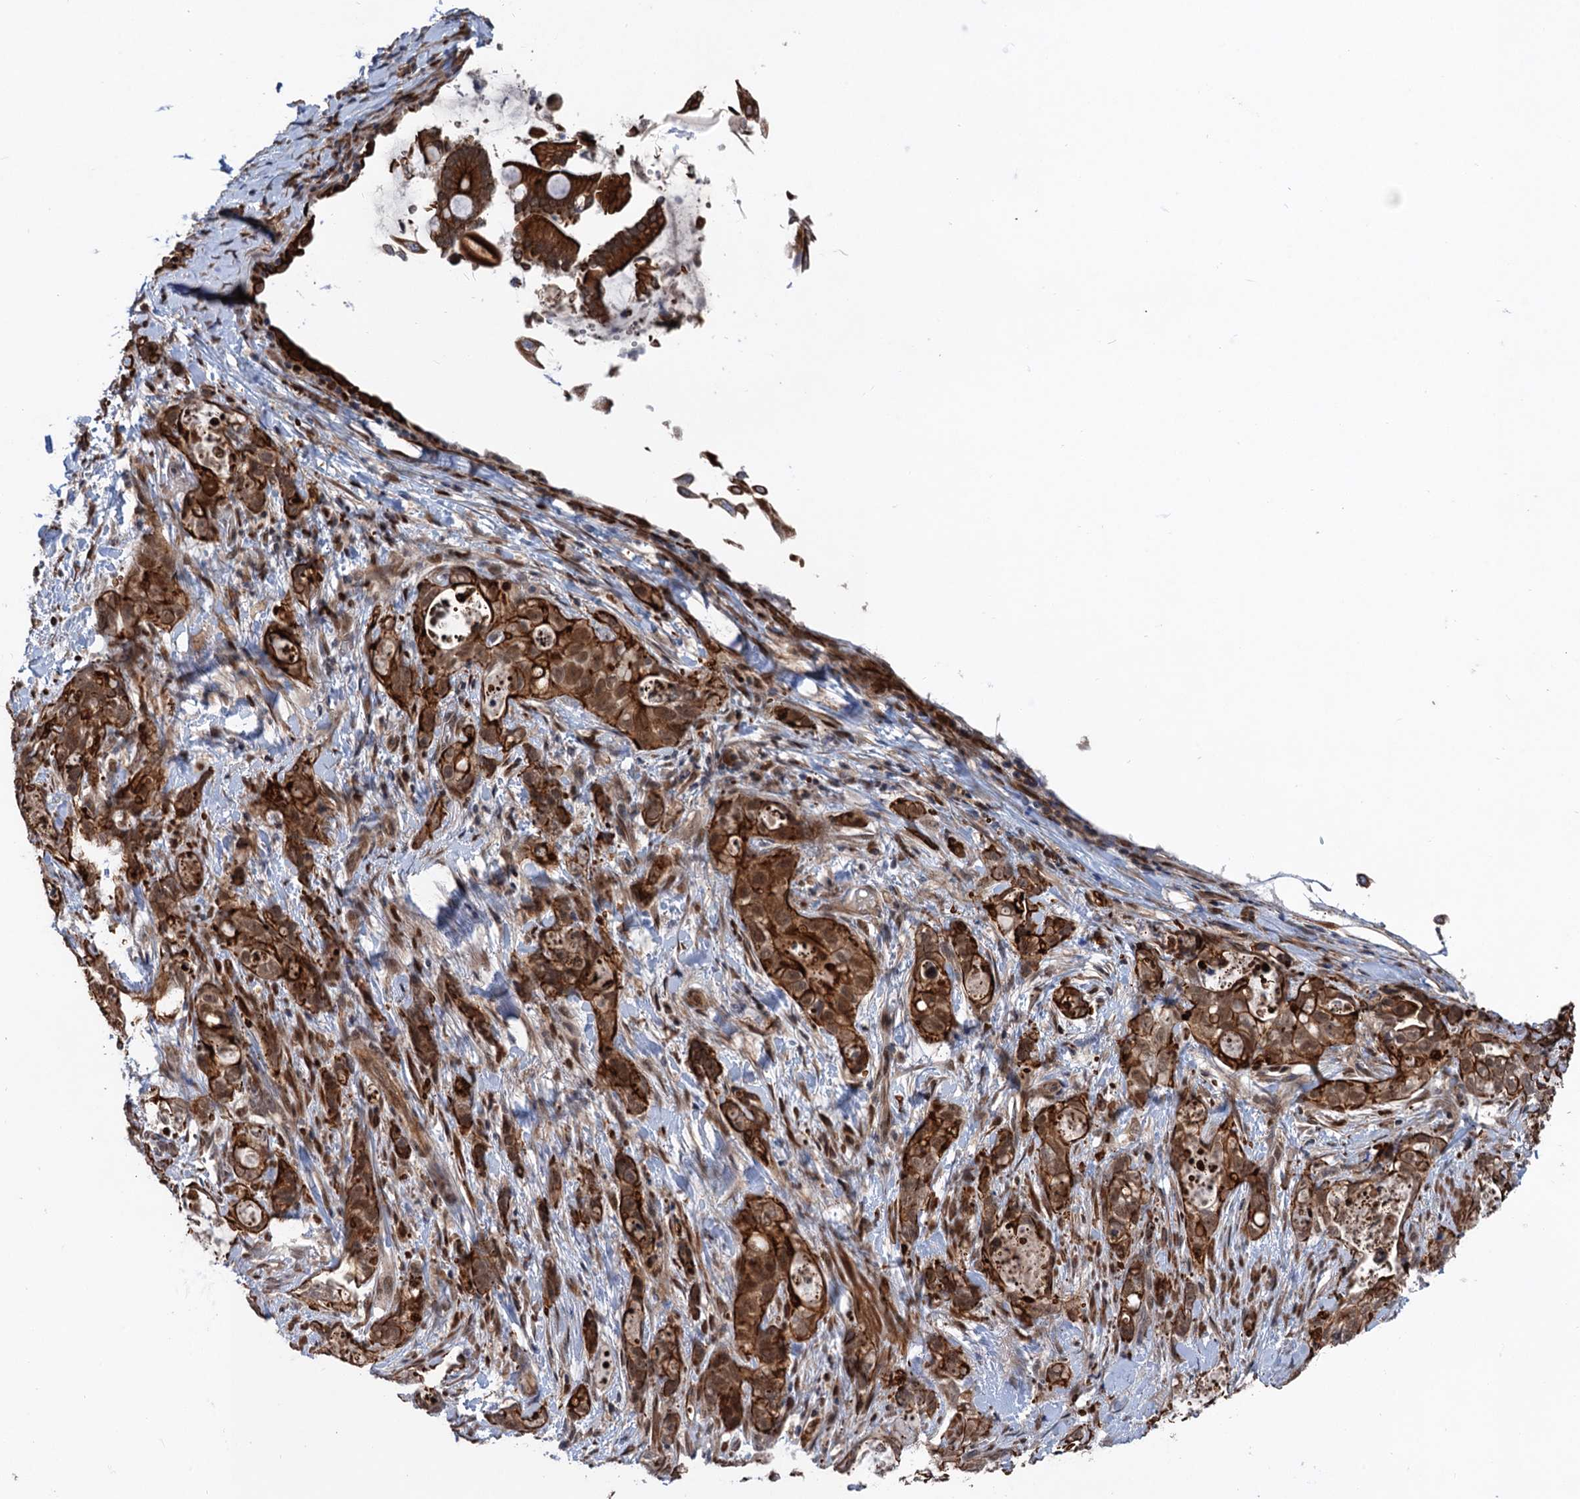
{"staining": {"intensity": "strong", "quantity": ">75%", "location": "cytoplasmic/membranous,nuclear"}, "tissue": "stomach cancer", "cell_type": "Tumor cells", "image_type": "cancer", "snomed": [{"axis": "morphology", "description": "Normal tissue, NOS"}, {"axis": "morphology", "description": "Adenocarcinoma, NOS"}, {"axis": "topography", "description": "Stomach"}], "caption": "Immunohistochemistry (IHC) histopathology image of adenocarcinoma (stomach) stained for a protein (brown), which reveals high levels of strong cytoplasmic/membranous and nuclear expression in approximately >75% of tumor cells.", "gene": "TTC31", "patient": {"sex": "female", "age": 89}}